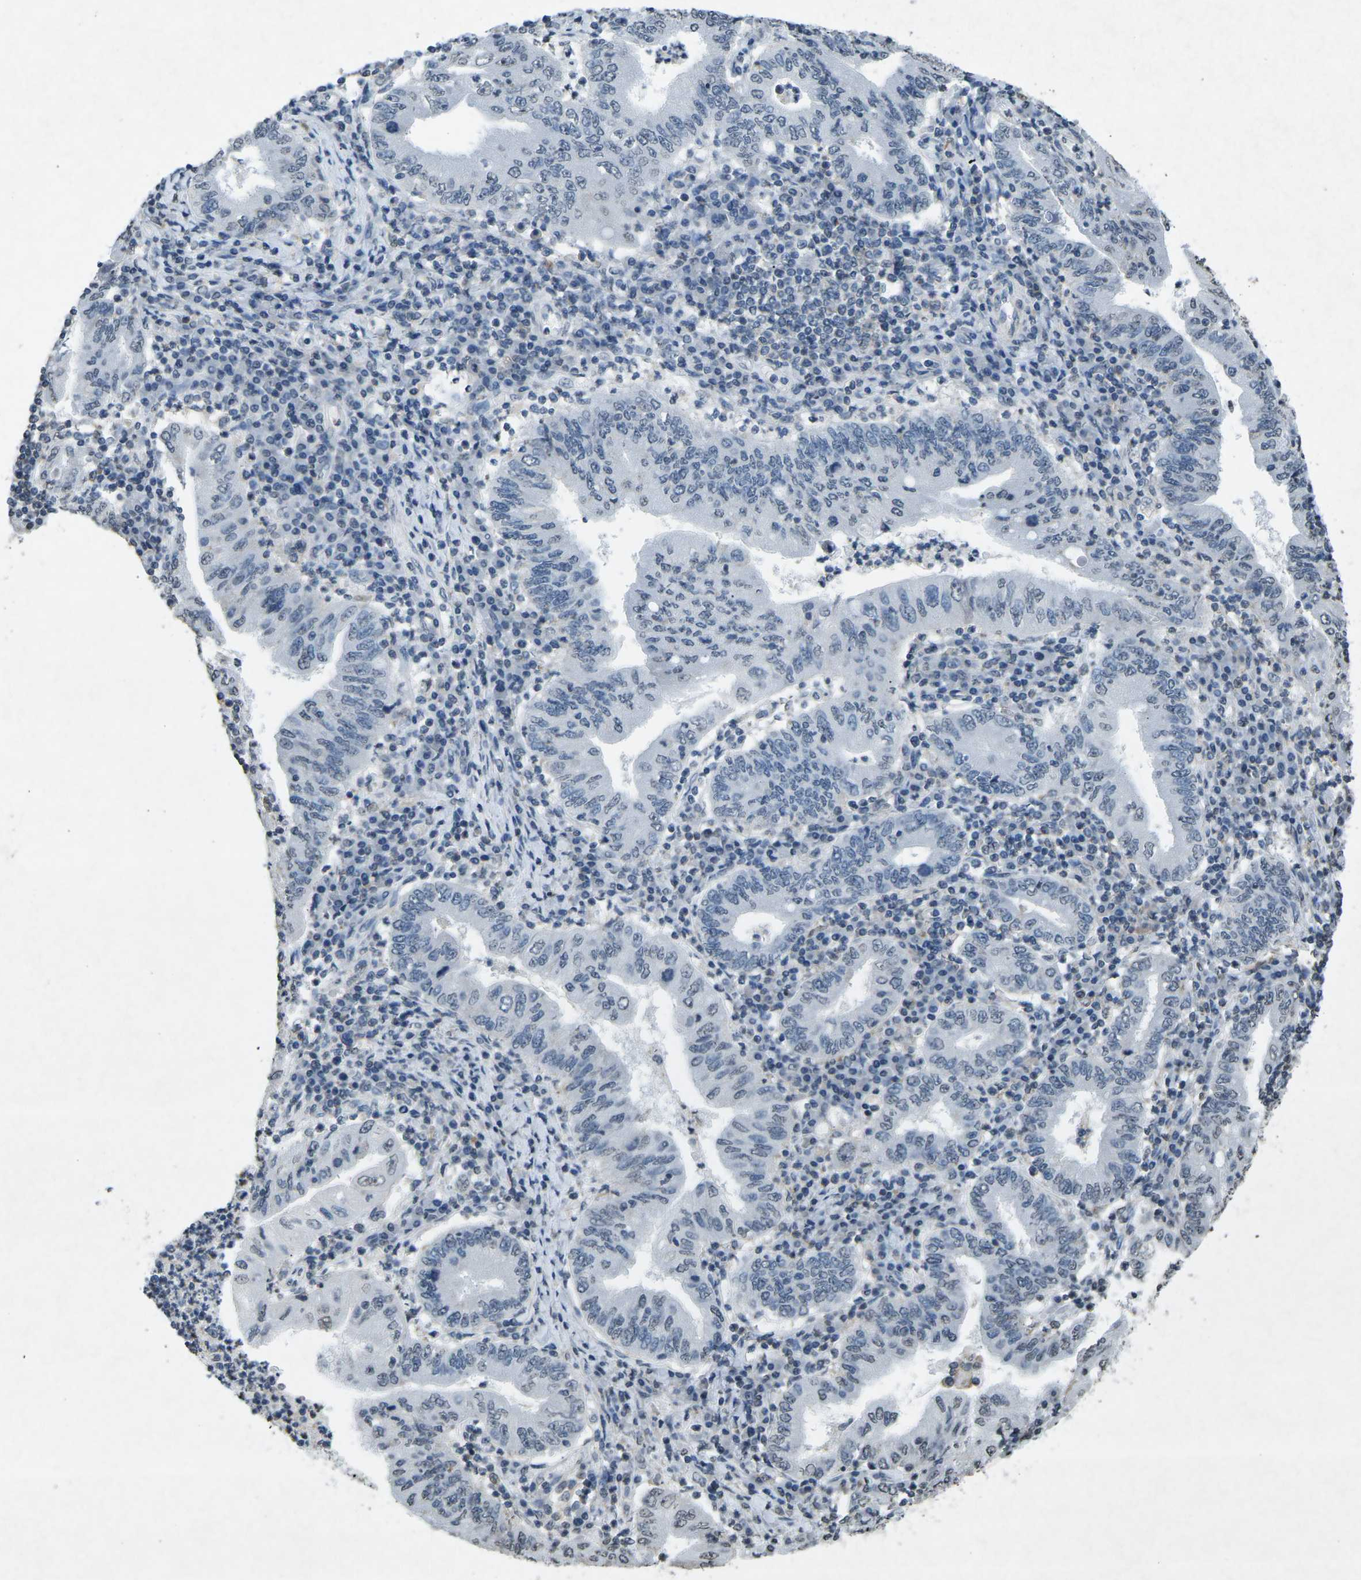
{"staining": {"intensity": "weak", "quantity": "<25%", "location": "nuclear"}, "tissue": "stomach cancer", "cell_type": "Tumor cells", "image_type": "cancer", "snomed": [{"axis": "morphology", "description": "Normal tissue, NOS"}, {"axis": "morphology", "description": "Adenocarcinoma, NOS"}, {"axis": "topography", "description": "Esophagus"}, {"axis": "topography", "description": "Stomach, upper"}, {"axis": "topography", "description": "Peripheral nerve tissue"}], "caption": "The IHC photomicrograph has no significant expression in tumor cells of stomach cancer tissue.", "gene": "TFR2", "patient": {"sex": "male", "age": 62}}